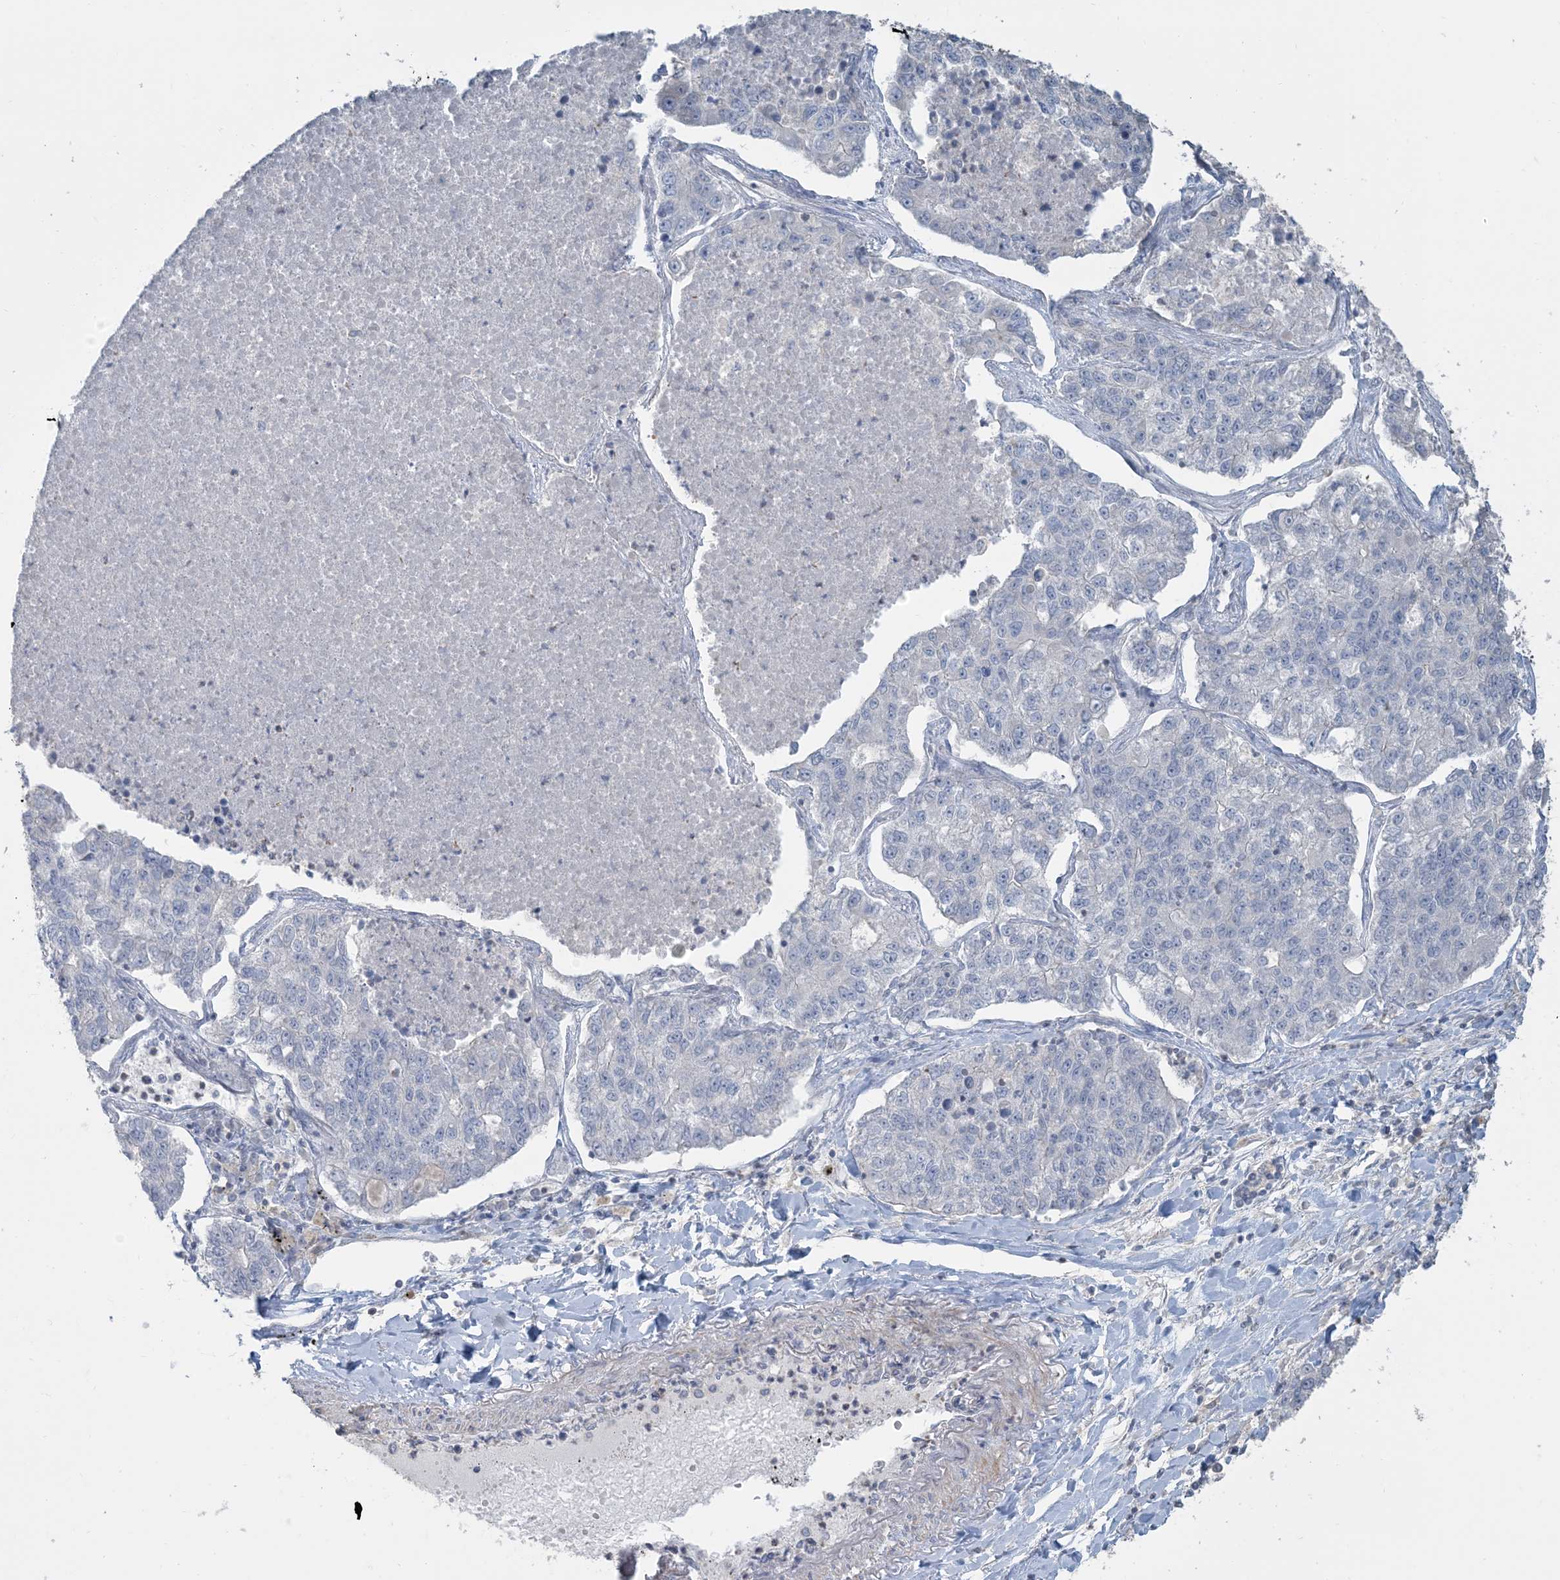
{"staining": {"intensity": "negative", "quantity": "none", "location": "none"}, "tissue": "lung cancer", "cell_type": "Tumor cells", "image_type": "cancer", "snomed": [{"axis": "morphology", "description": "Adenocarcinoma, NOS"}, {"axis": "topography", "description": "Lung"}], "caption": "A high-resolution histopathology image shows IHC staining of lung cancer (adenocarcinoma), which reveals no significant expression in tumor cells. The staining is performed using DAB (3,3'-diaminobenzidine) brown chromogen with nuclei counter-stained in using hematoxylin.", "gene": "NPHS2", "patient": {"sex": "male", "age": 49}}